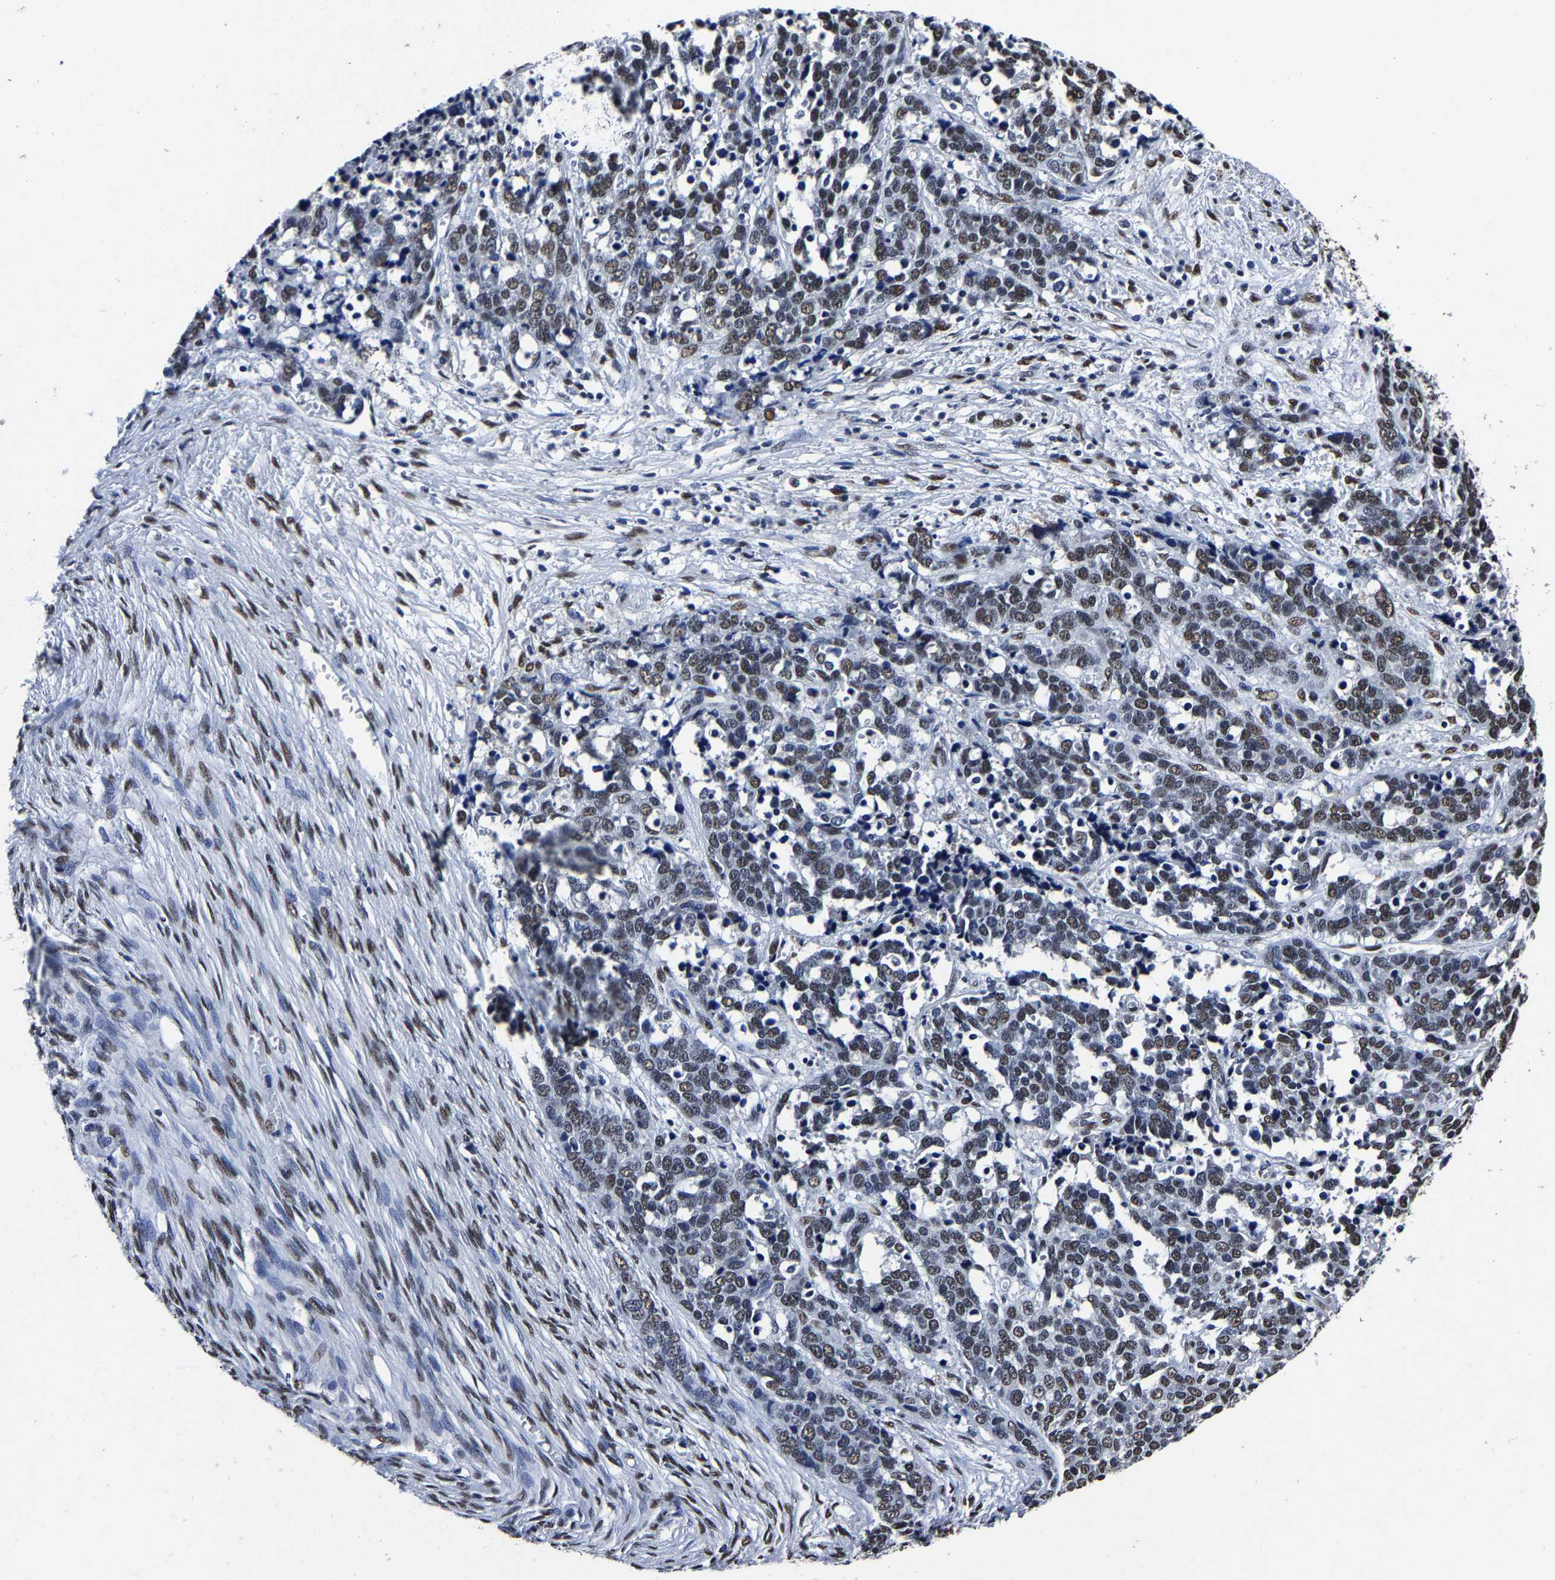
{"staining": {"intensity": "moderate", "quantity": "25%-75%", "location": "nuclear"}, "tissue": "ovarian cancer", "cell_type": "Tumor cells", "image_type": "cancer", "snomed": [{"axis": "morphology", "description": "Cystadenocarcinoma, serous, NOS"}, {"axis": "topography", "description": "Ovary"}], "caption": "Serous cystadenocarcinoma (ovarian) stained with immunohistochemistry (IHC) demonstrates moderate nuclear staining in approximately 25%-75% of tumor cells.", "gene": "RBM45", "patient": {"sex": "female", "age": 44}}